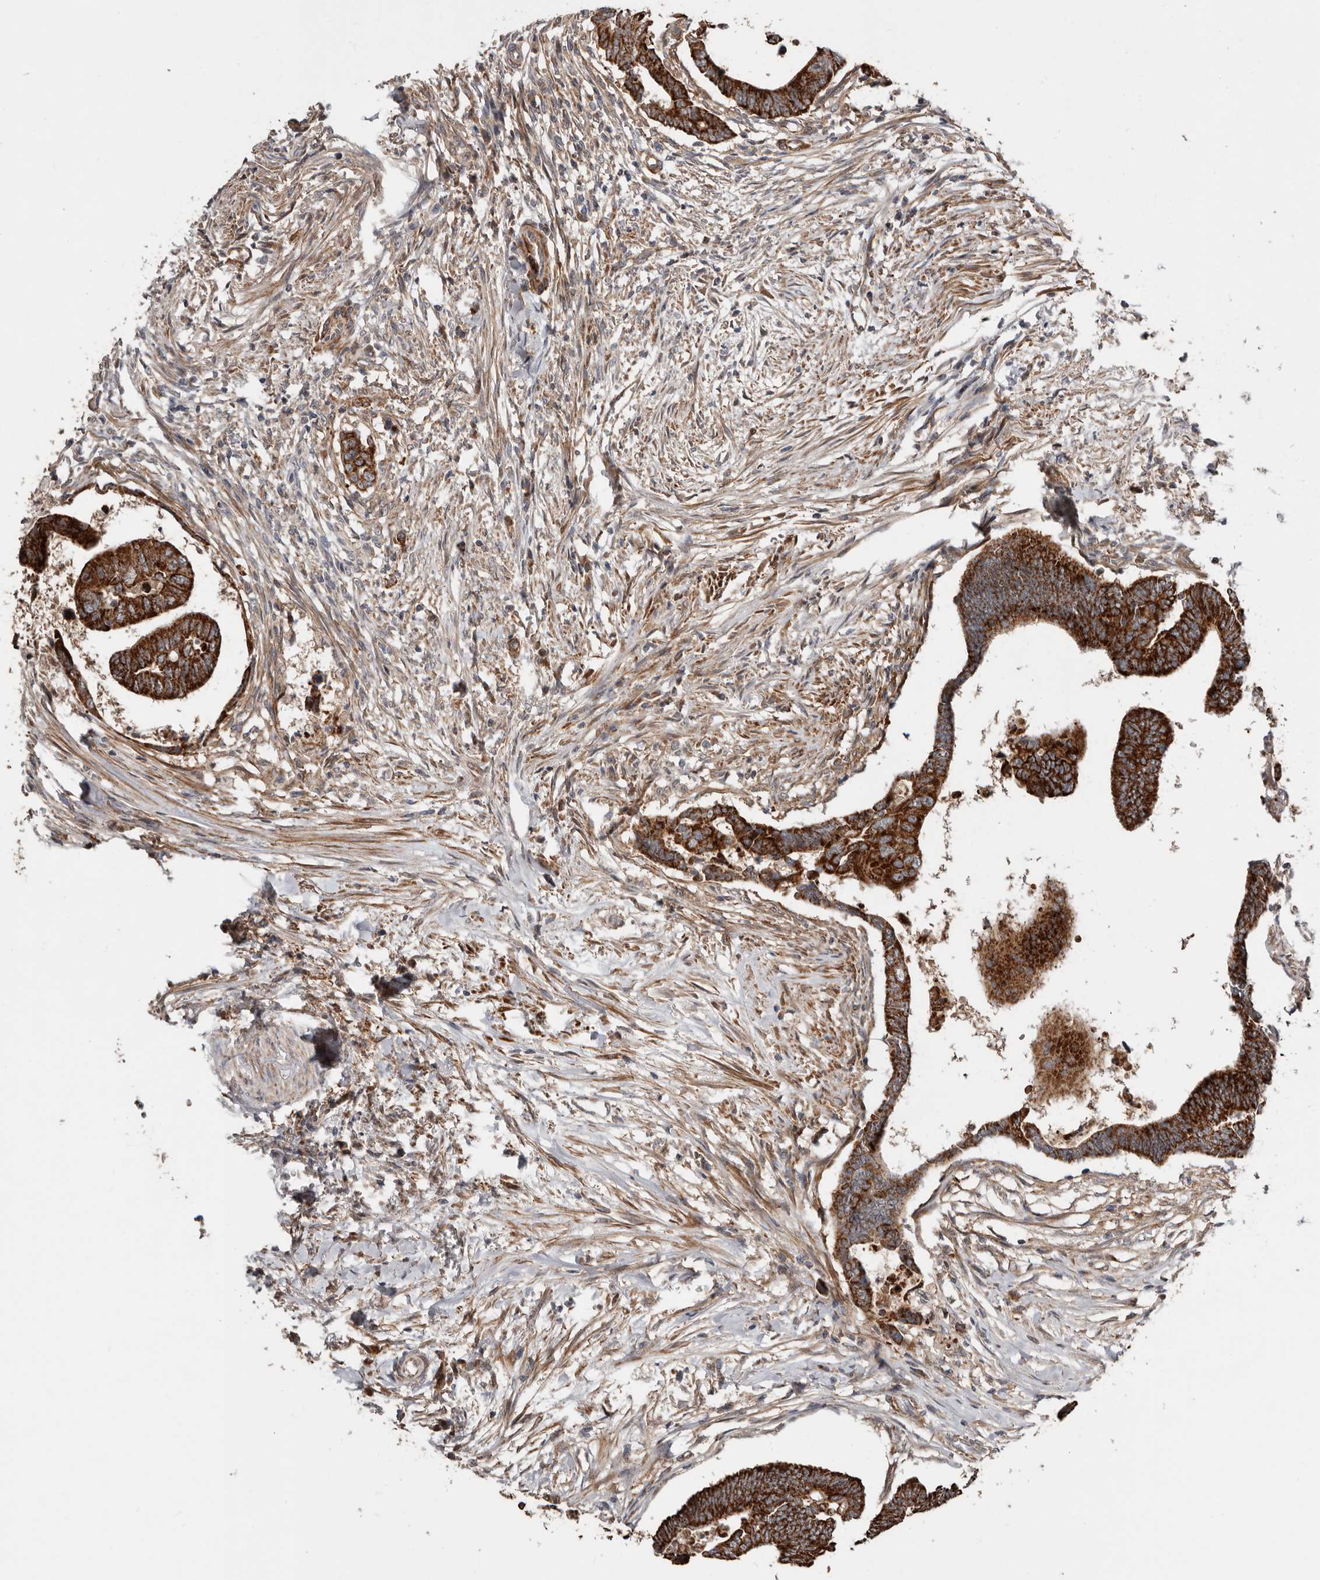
{"staining": {"intensity": "strong", "quantity": ">75%", "location": "cytoplasmic/membranous"}, "tissue": "colorectal cancer", "cell_type": "Tumor cells", "image_type": "cancer", "snomed": [{"axis": "morphology", "description": "Adenocarcinoma, NOS"}, {"axis": "topography", "description": "Rectum"}], "caption": "Colorectal cancer stained with immunohistochemistry (IHC) shows strong cytoplasmic/membranous positivity in approximately >75% of tumor cells. (DAB = brown stain, brightfield microscopy at high magnification).", "gene": "PROKR1", "patient": {"sex": "female", "age": 65}}